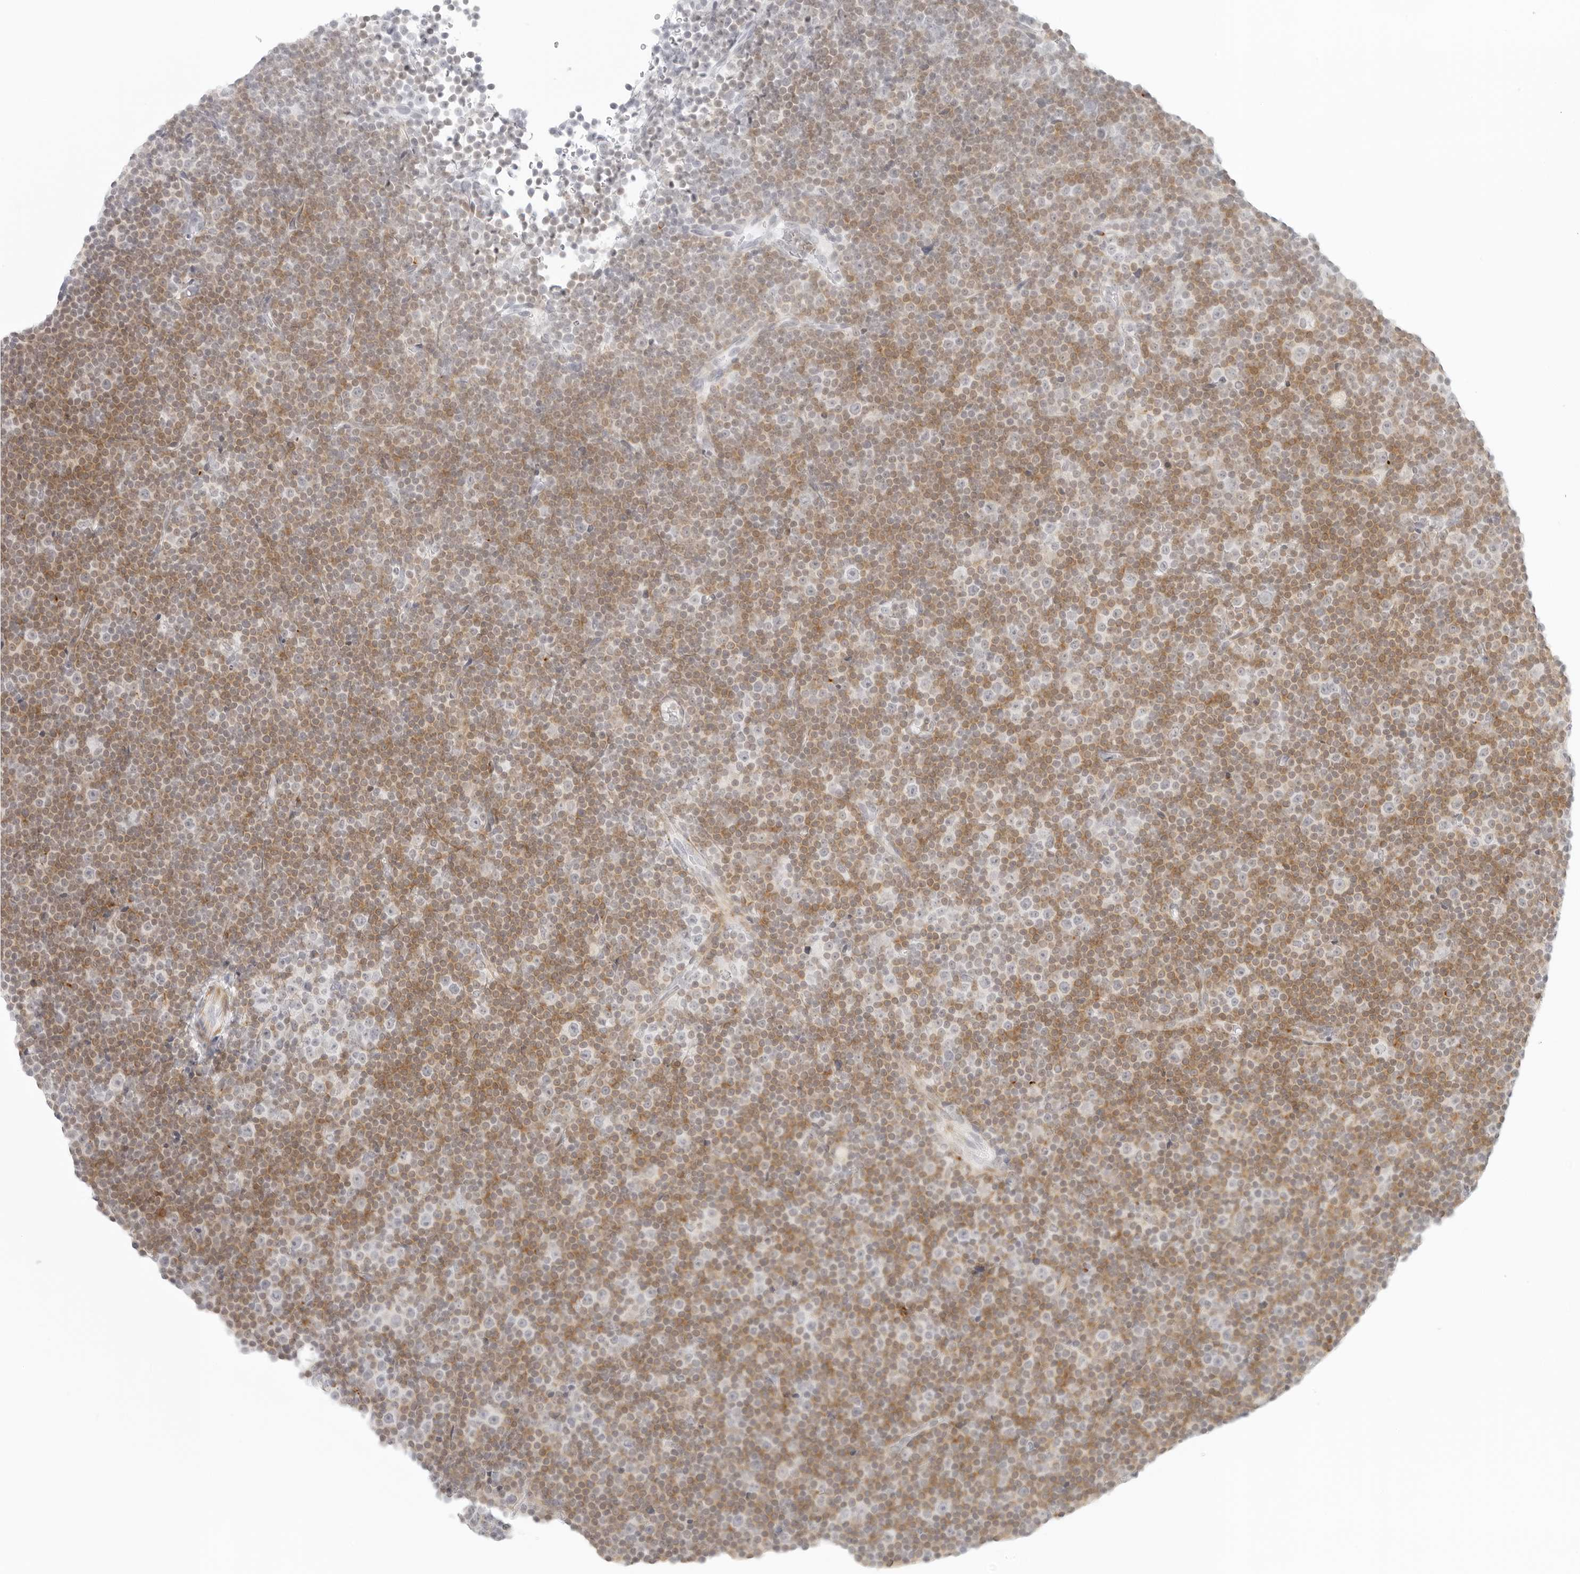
{"staining": {"intensity": "moderate", "quantity": "25%-75%", "location": "cytoplasmic/membranous"}, "tissue": "lymphoma", "cell_type": "Tumor cells", "image_type": "cancer", "snomed": [{"axis": "morphology", "description": "Malignant lymphoma, non-Hodgkin's type, Low grade"}, {"axis": "topography", "description": "Lymph node"}], "caption": "Malignant lymphoma, non-Hodgkin's type (low-grade) stained with a brown dye shows moderate cytoplasmic/membranous positive expression in approximately 25%-75% of tumor cells.", "gene": "RPS6KC1", "patient": {"sex": "female", "age": 67}}